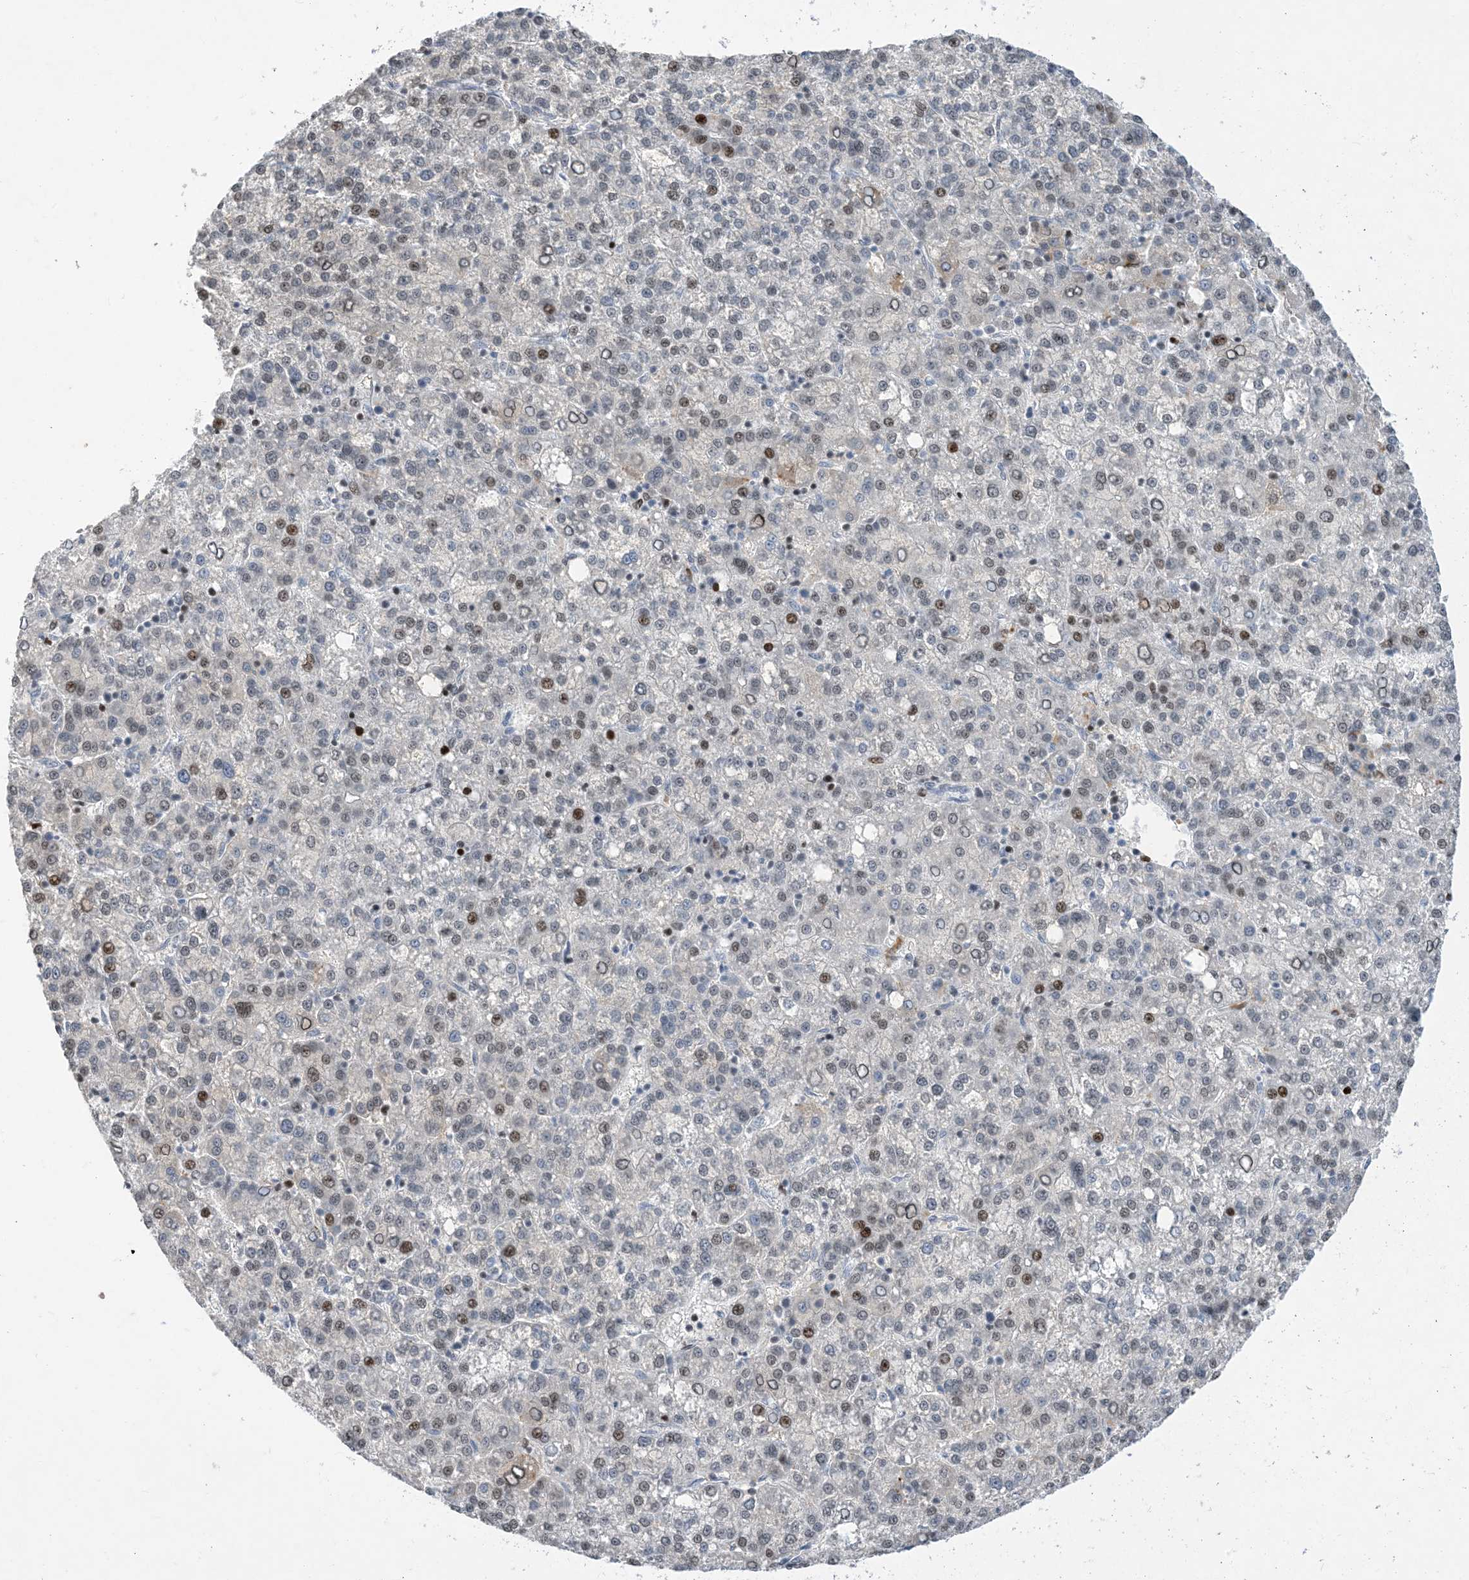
{"staining": {"intensity": "moderate", "quantity": "<25%", "location": "nuclear"}, "tissue": "liver cancer", "cell_type": "Tumor cells", "image_type": "cancer", "snomed": [{"axis": "morphology", "description": "Carcinoma, Hepatocellular, NOS"}, {"axis": "topography", "description": "Liver"}], "caption": "Human liver hepatocellular carcinoma stained with a protein marker displays moderate staining in tumor cells.", "gene": "SLC25A53", "patient": {"sex": "female", "age": 58}}